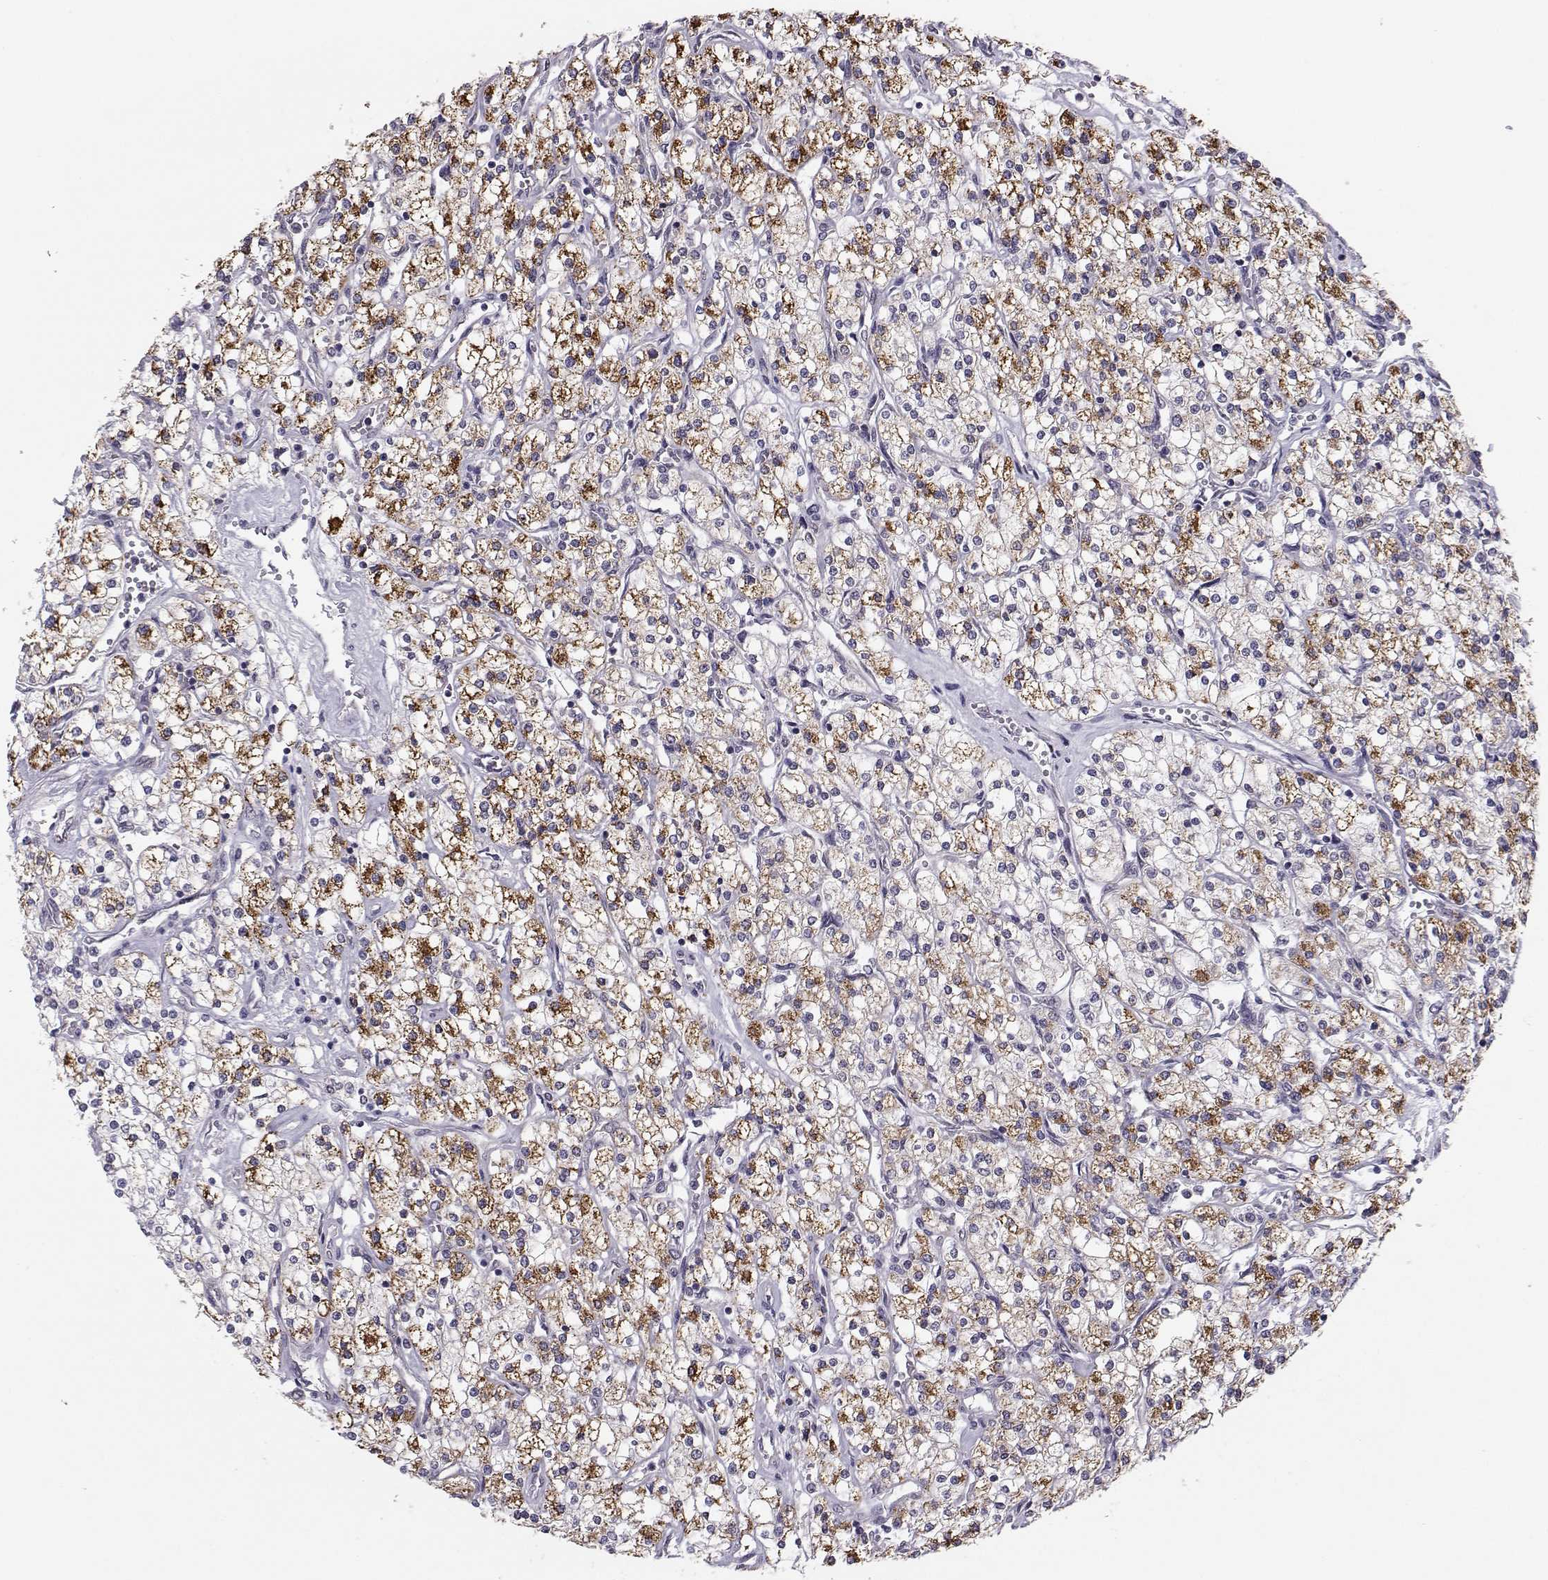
{"staining": {"intensity": "strong", "quantity": "25%-75%", "location": "cytoplasmic/membranous"}, "tissue": "renal cancer", "cell_type": "Tumor cells", "image_type": "cancer", "snomed": [{"axis": "morphology", "description": "Adenocarcinoma, NOS"}, {"axis": "topography", "description": "Kidney"}], "caption": "Adenocarcinoma (renal) was stained to show a protein in brown. There is high levels of strong cytoplasmic/membranous positivity in about 25%-75% of tumor cells.", "gene": "KIF13B", "patient": {"sex": "male", "age": 80}}